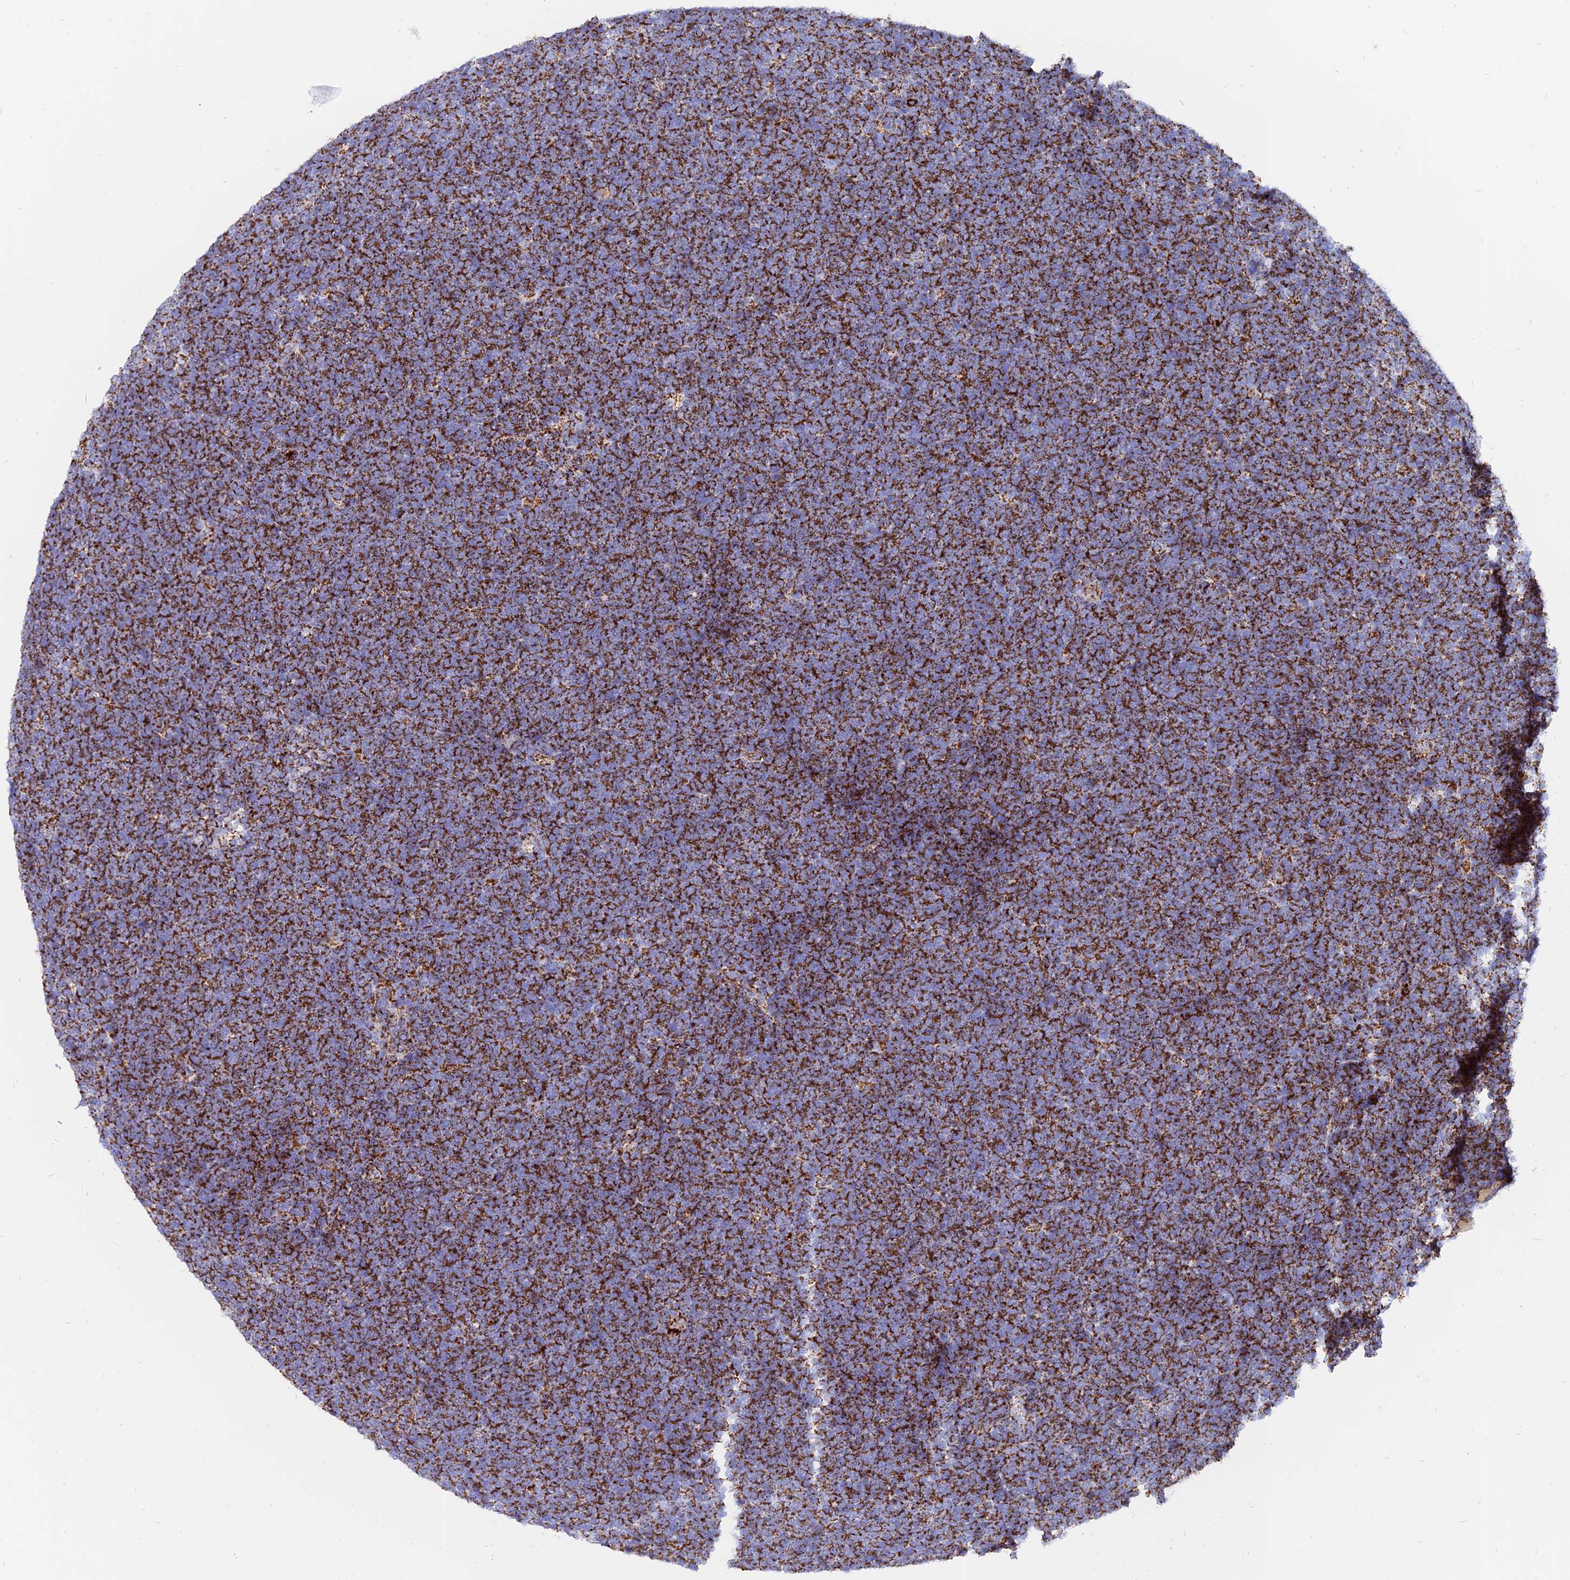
{"staining": {"intensity": "moderate", "quantity": ">75%", "location": "cytoplasmic/membranous"}, "tissue": "lymphoma", "cell_type": "Tumor cells", "image_type": "cancer", "snomed": [{"axis": "morphology", "description": "Malignant lymphoma, non-Hodgkin's type, High grade"}, {"axis": "topography", "description": "Lymph node"}], "caption": "This histopathology image shows high-grade malignant lymphoma, non-Hodgkin's type stained with IHC to label a protein in brown. The cytoplasmic/membranous of tumor cells show moderate positivity for the protein. Nuclei are counter-stained blue.", "gene": "NDUFB6", "patient": {"sex": "male", "age": 13}}